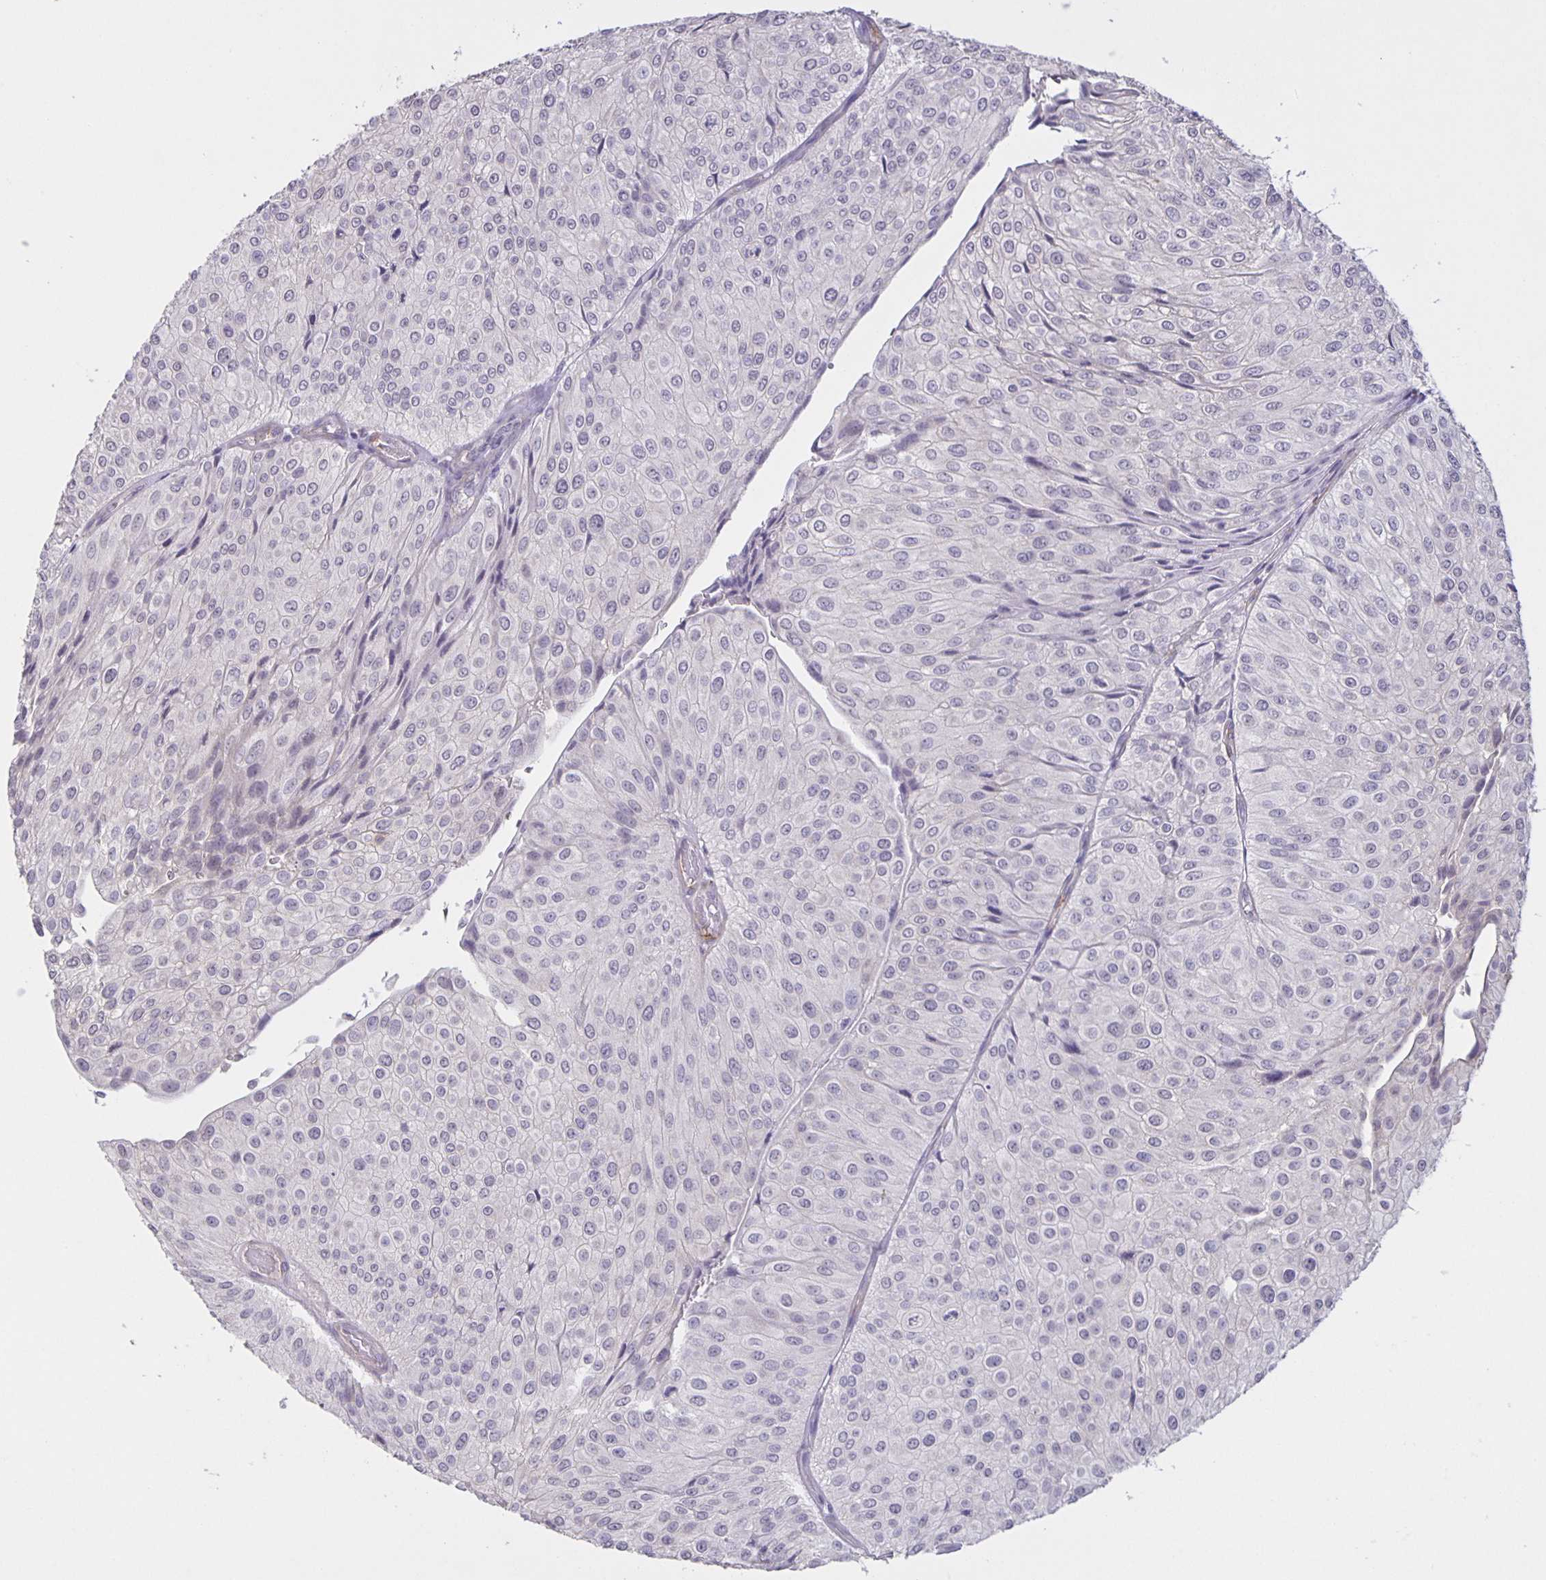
{"staining": {"intensity": "negative", "quantity": "none", "location": "none"}, "tissue": "urothelial cancer", "cell_type": "Tumor cells", "image_type": "cancer", "snomed": [{"axis": "morphology", "description": "Urothelial carcinoma, NOS"}, {"axis": "topography", "description": "Urinary bladder"}], "caption": "Protein analysis of urothelial cancer displays no significant staining in tumor cells.", "gene": "SRCIN1", "patient": {"sex": "male", "age": 67}}